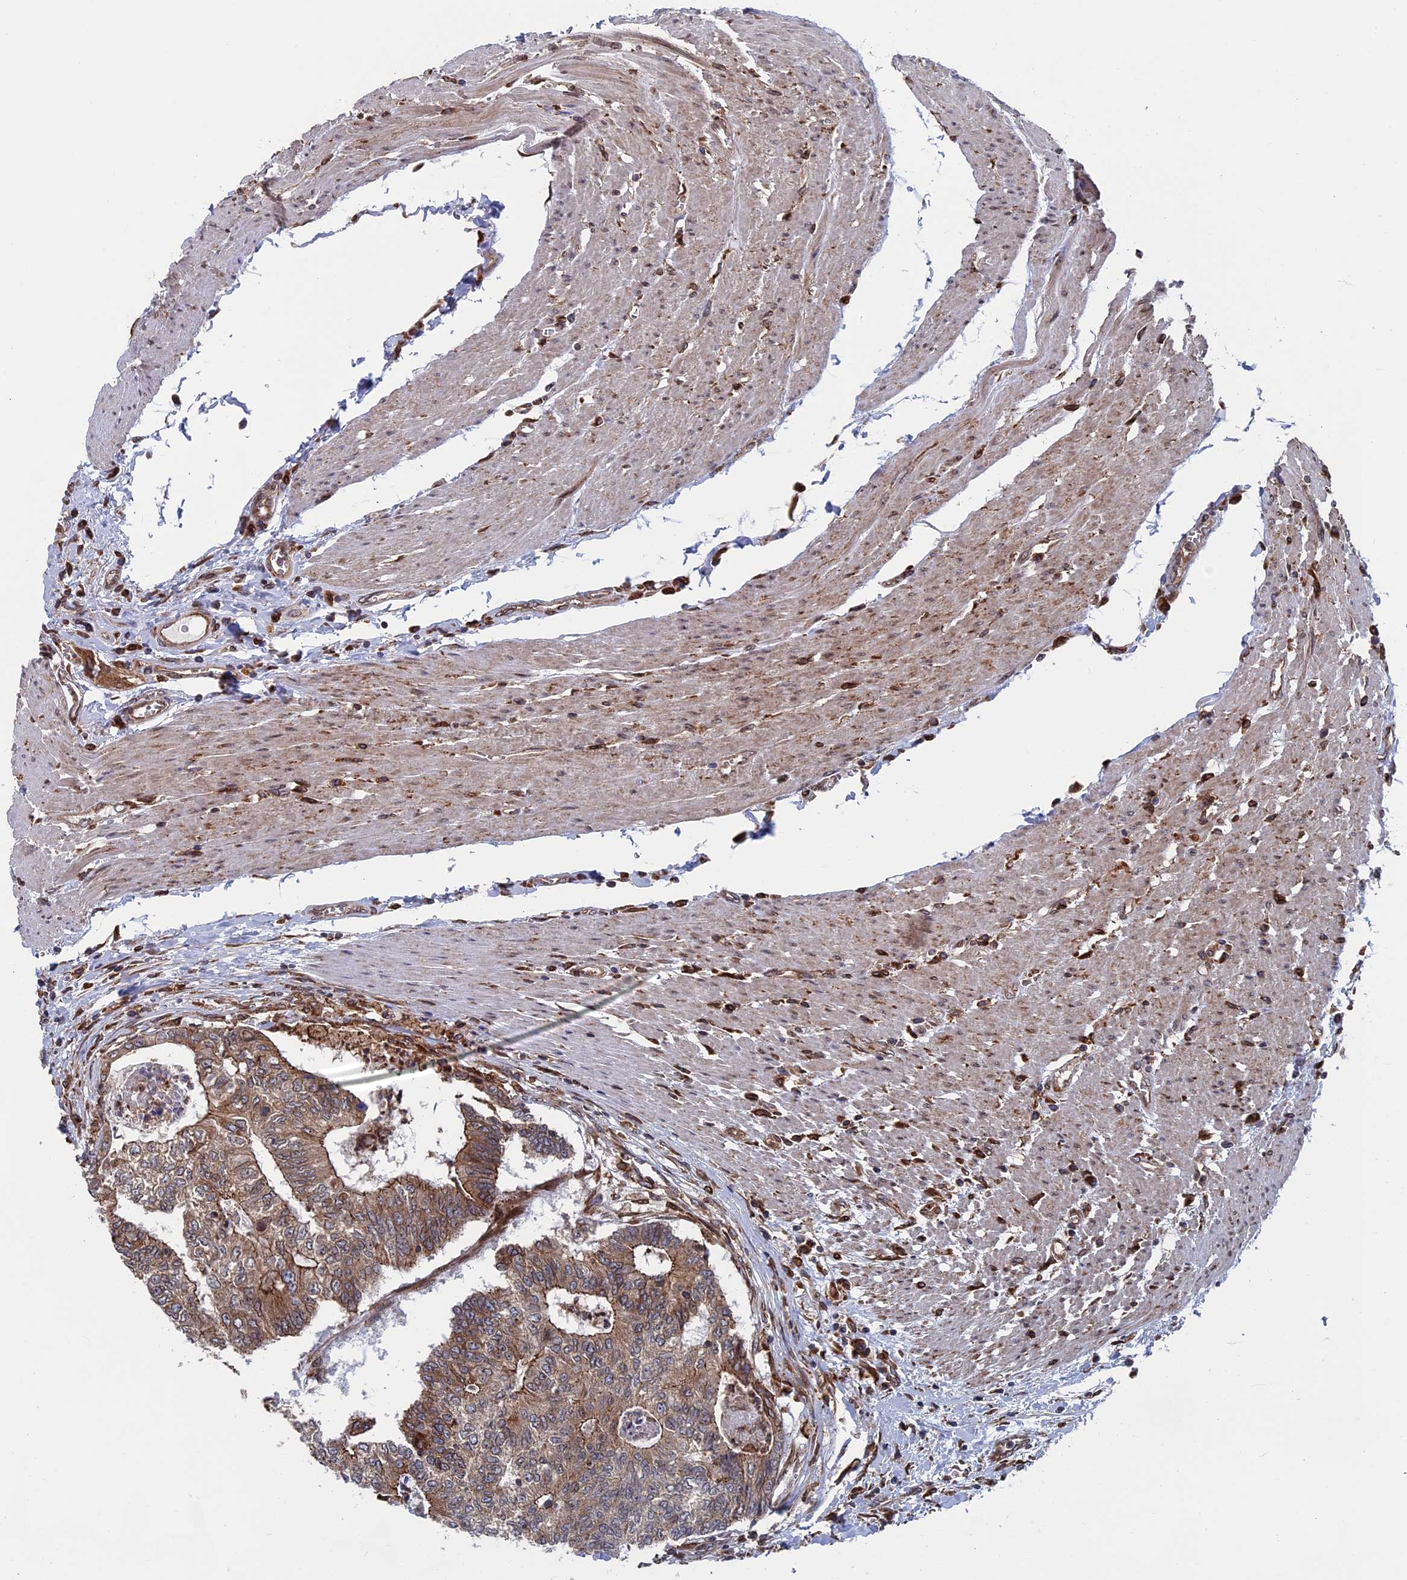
{"staining": {"intensity": "moderate", "quantity": ">75%", "location": "cytoplasmic/membranous"}, "tissue": "colorectal cancer", "cell_type": "Tumor cells", "image_type": "cancer", "snomed": [{"axis": "morphology", "description": "Adenocarcinoma, NOS"}, {"axis": "topography", "description": "Colon"}], "caption": "Approximately >75% of tumor cells in colorectal cancer demonstrate moderate cytoplasmic/membranous protein staining as visualized by brown immunohistochemical staining.", "gene": "RPUSD1", "patient": {"sex": "female", "age": 67}}